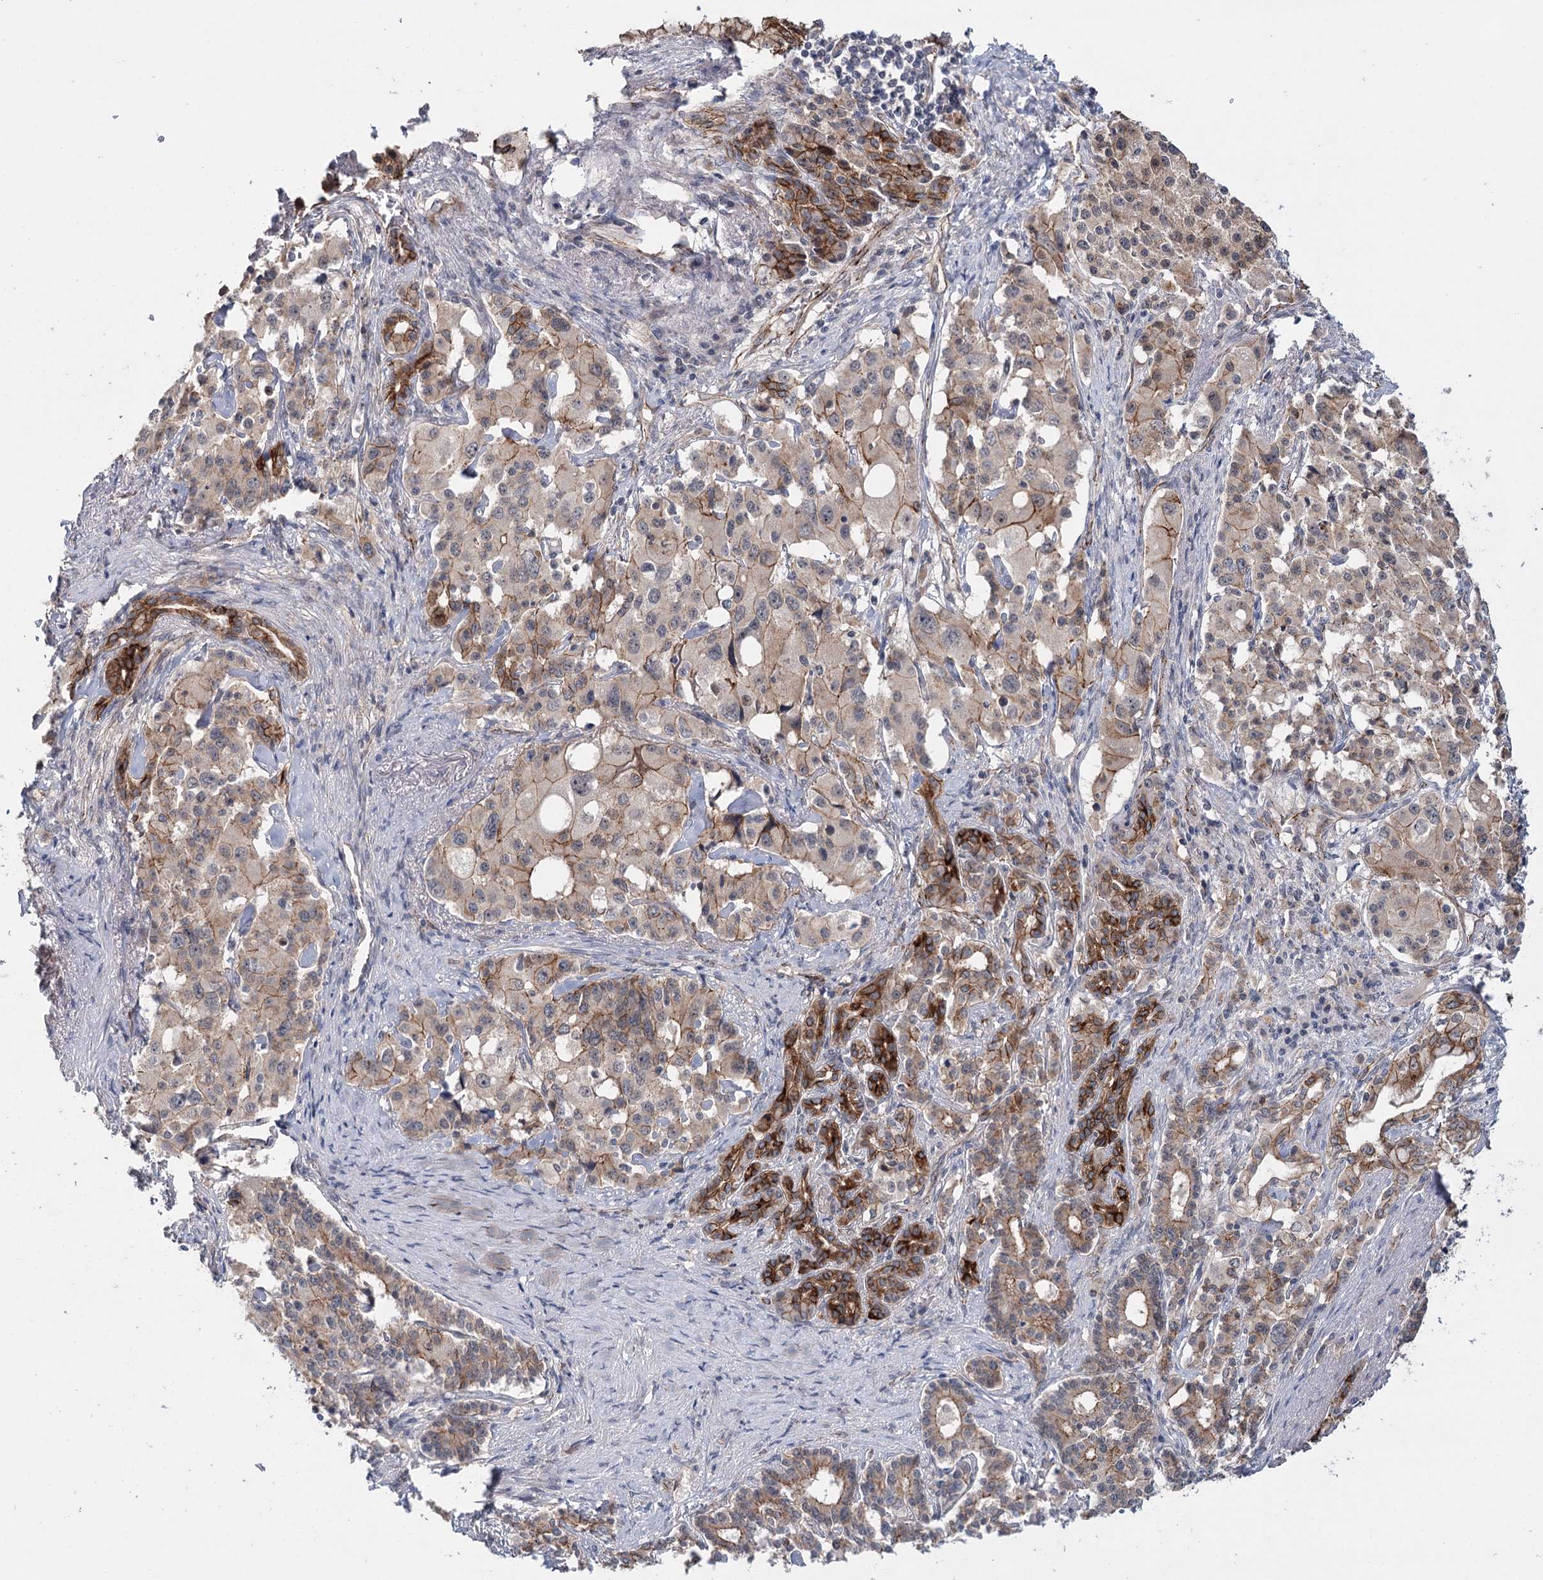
{"staining": {"intensity": "moderate", "quantity": "<25%", "location": "cytoplasmic/membranous"}, "tissue": "pancreatic cancer", "cell_type": "Tumor cells", "image_type": "cancer", "snomed": [{"axis": "morphology", "description": "Adenocarcinoma, NOS"}, {"axis": "topography", "description": "Pancreas"}], "caption": "Immunohistochemical staining of human pancreatic cancer displays low levels of moderate cytoplasmic/membranous expression in about <25% of tumor cells.", "gene": "PKP4", "patient": {"sex": "female", "age": 74}}